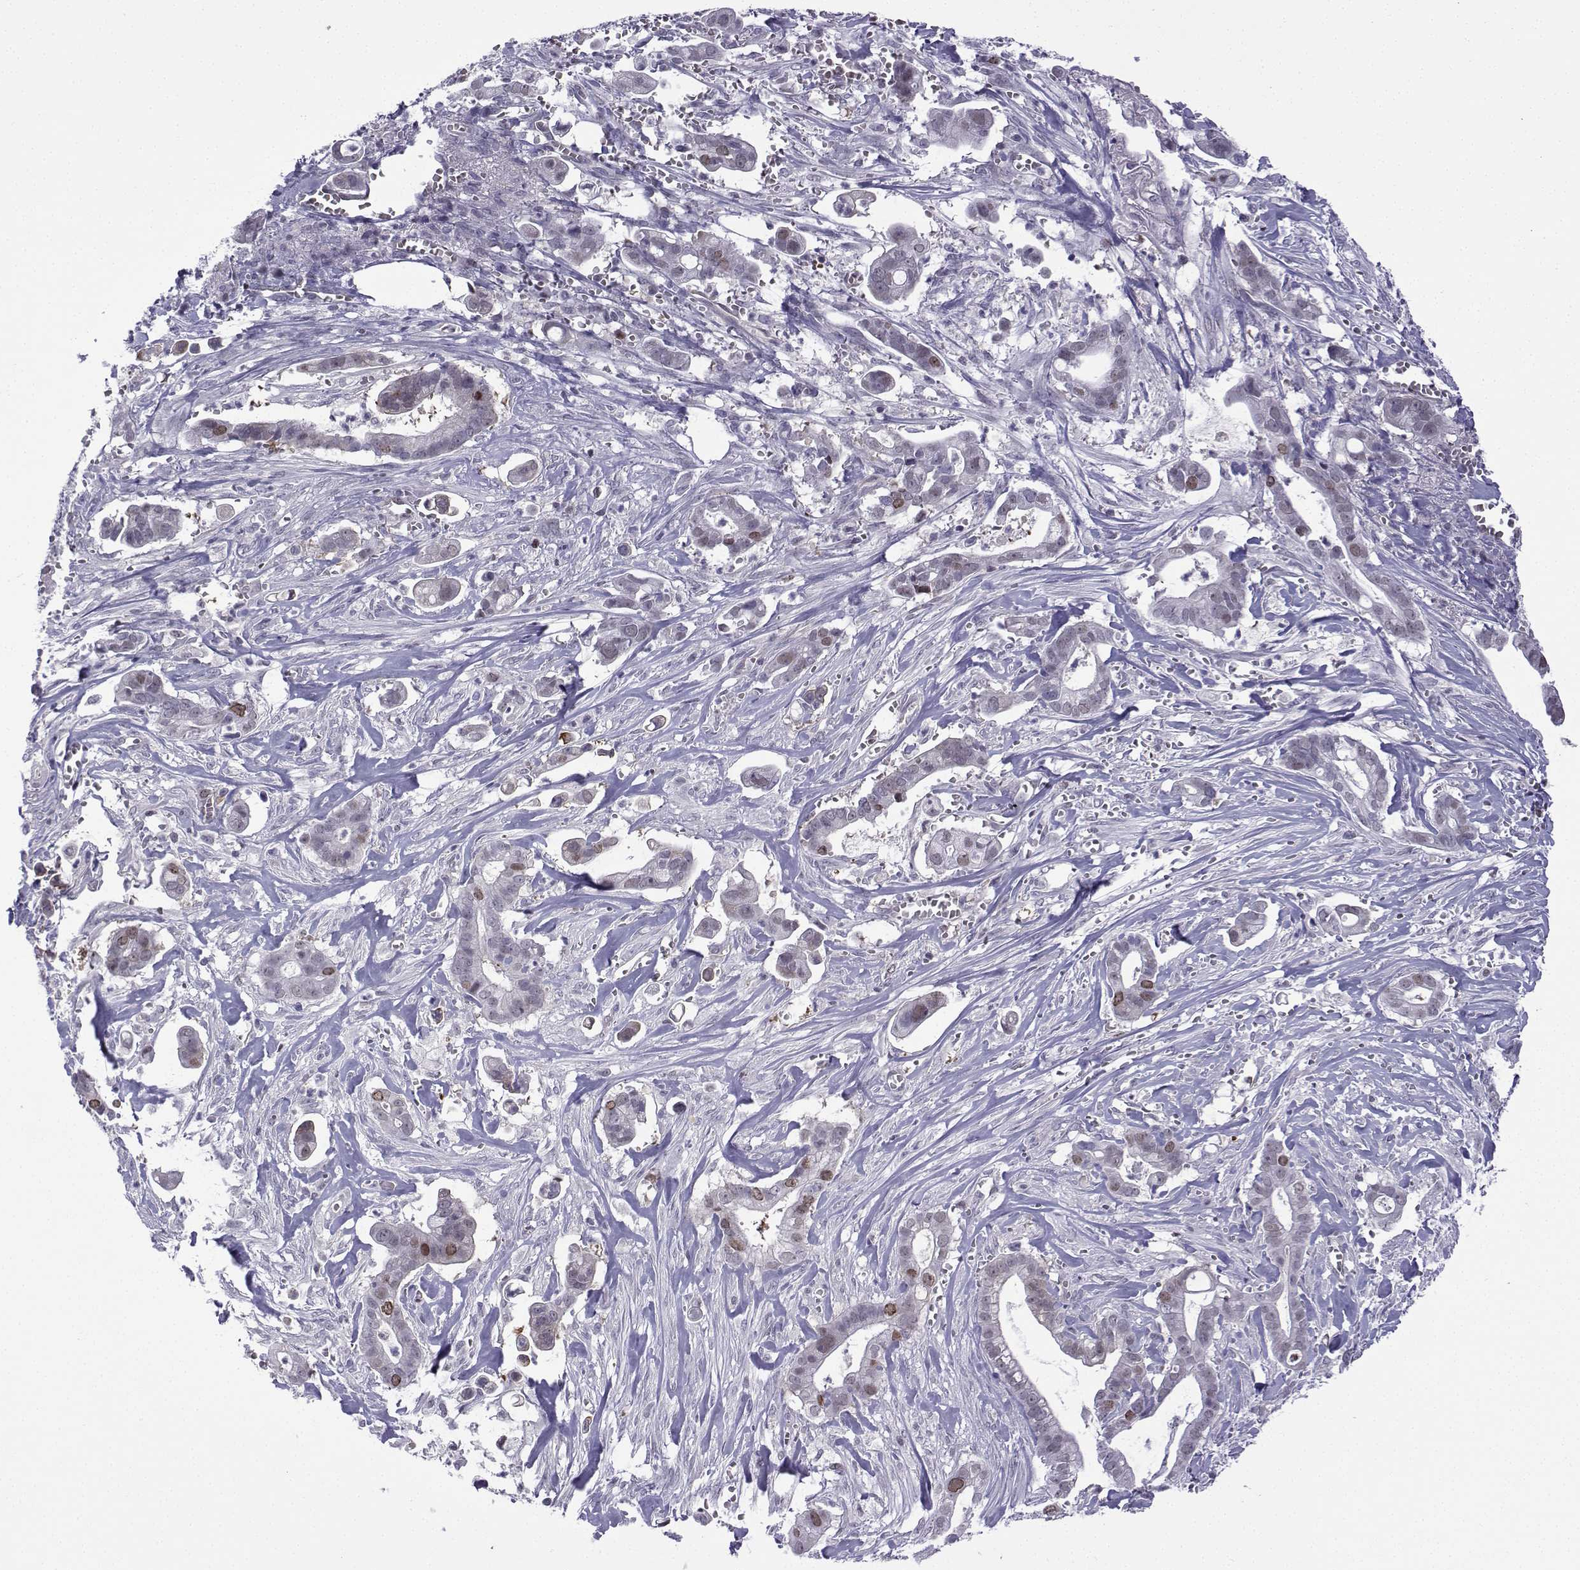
{"staining": {"intensity": "moderate", "quantity": "<25%", "location": "cytoplasmic/membranous,nuclear"}, "tissue": "pancreatic cancer", "cell_type": "Tumor cells", "image_type": "cancer", "snomed": [{"axis": "morphology", "description": "Adenocarcinoma, NOS"}, {"axis": "topography", "description": "Pancreas"}], "caption": "Tumor cells demonstrate moderate cytoplasmic/membranous and nuclear positivity in approximately <25% of cells in pancreatic cancer.", "gene": "INCENP", "patient": {"sex": "male", "age": 61}}